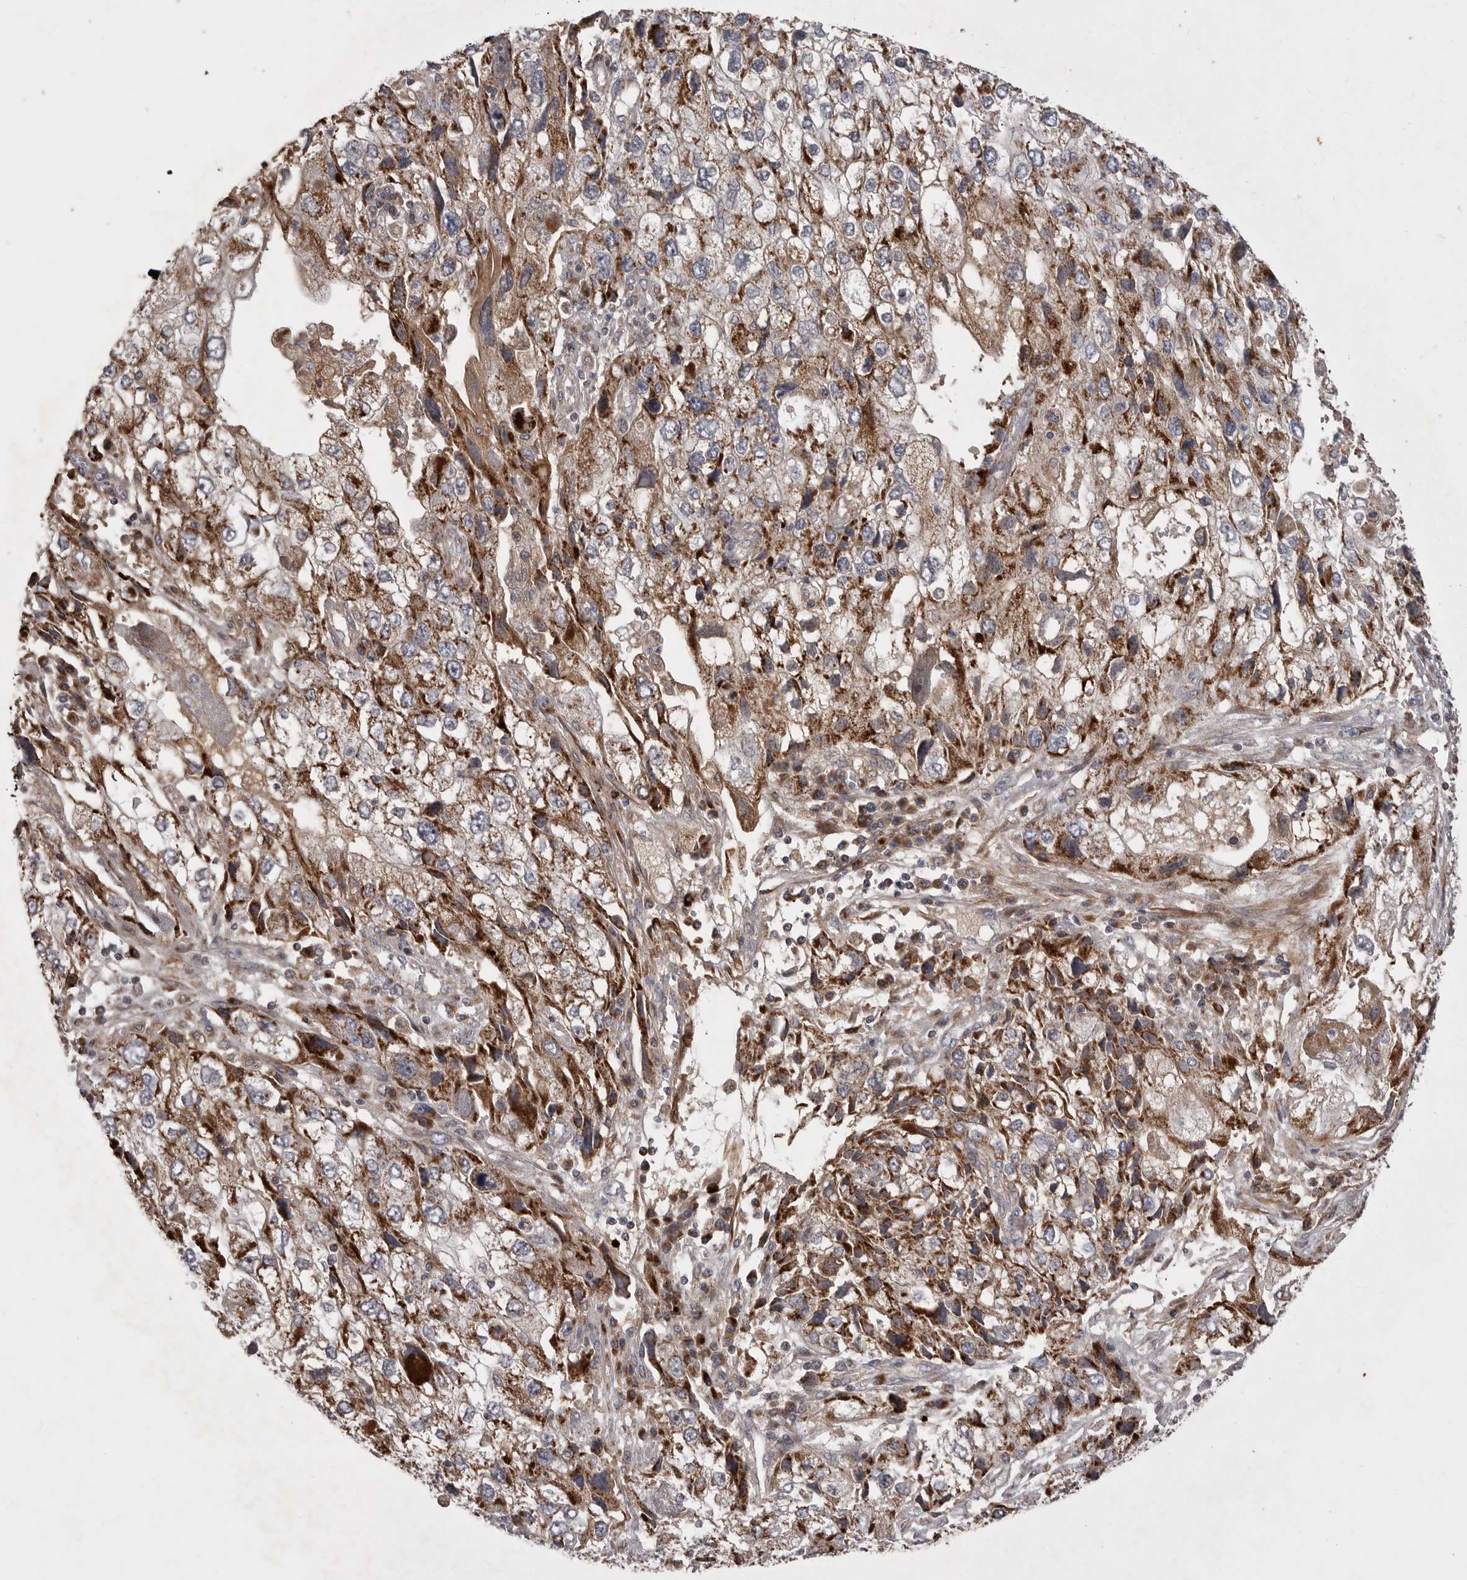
{"staining": {"intensity": "moderate", "quantity": ">75%", "location": "cytoplasmic/membranous"}, "tissue": "endometrial cancer", "cell_type": "Tumor cells", "image_type": "cancer", "snomed": [{"axis": "morphology", "description": "Adenocarcinoma, NOS"}, {"axis": "topography", "description": "Endometrium"}], "caption": "Human adenocarcinoma (endometrial) stained for a protein (brown) reveals moderate cytoplasmic/membranous positive expression in approximately >75% of tumor cells.", "gene": "KYAT3", "patient": {"sex": "female", "age": 49}}